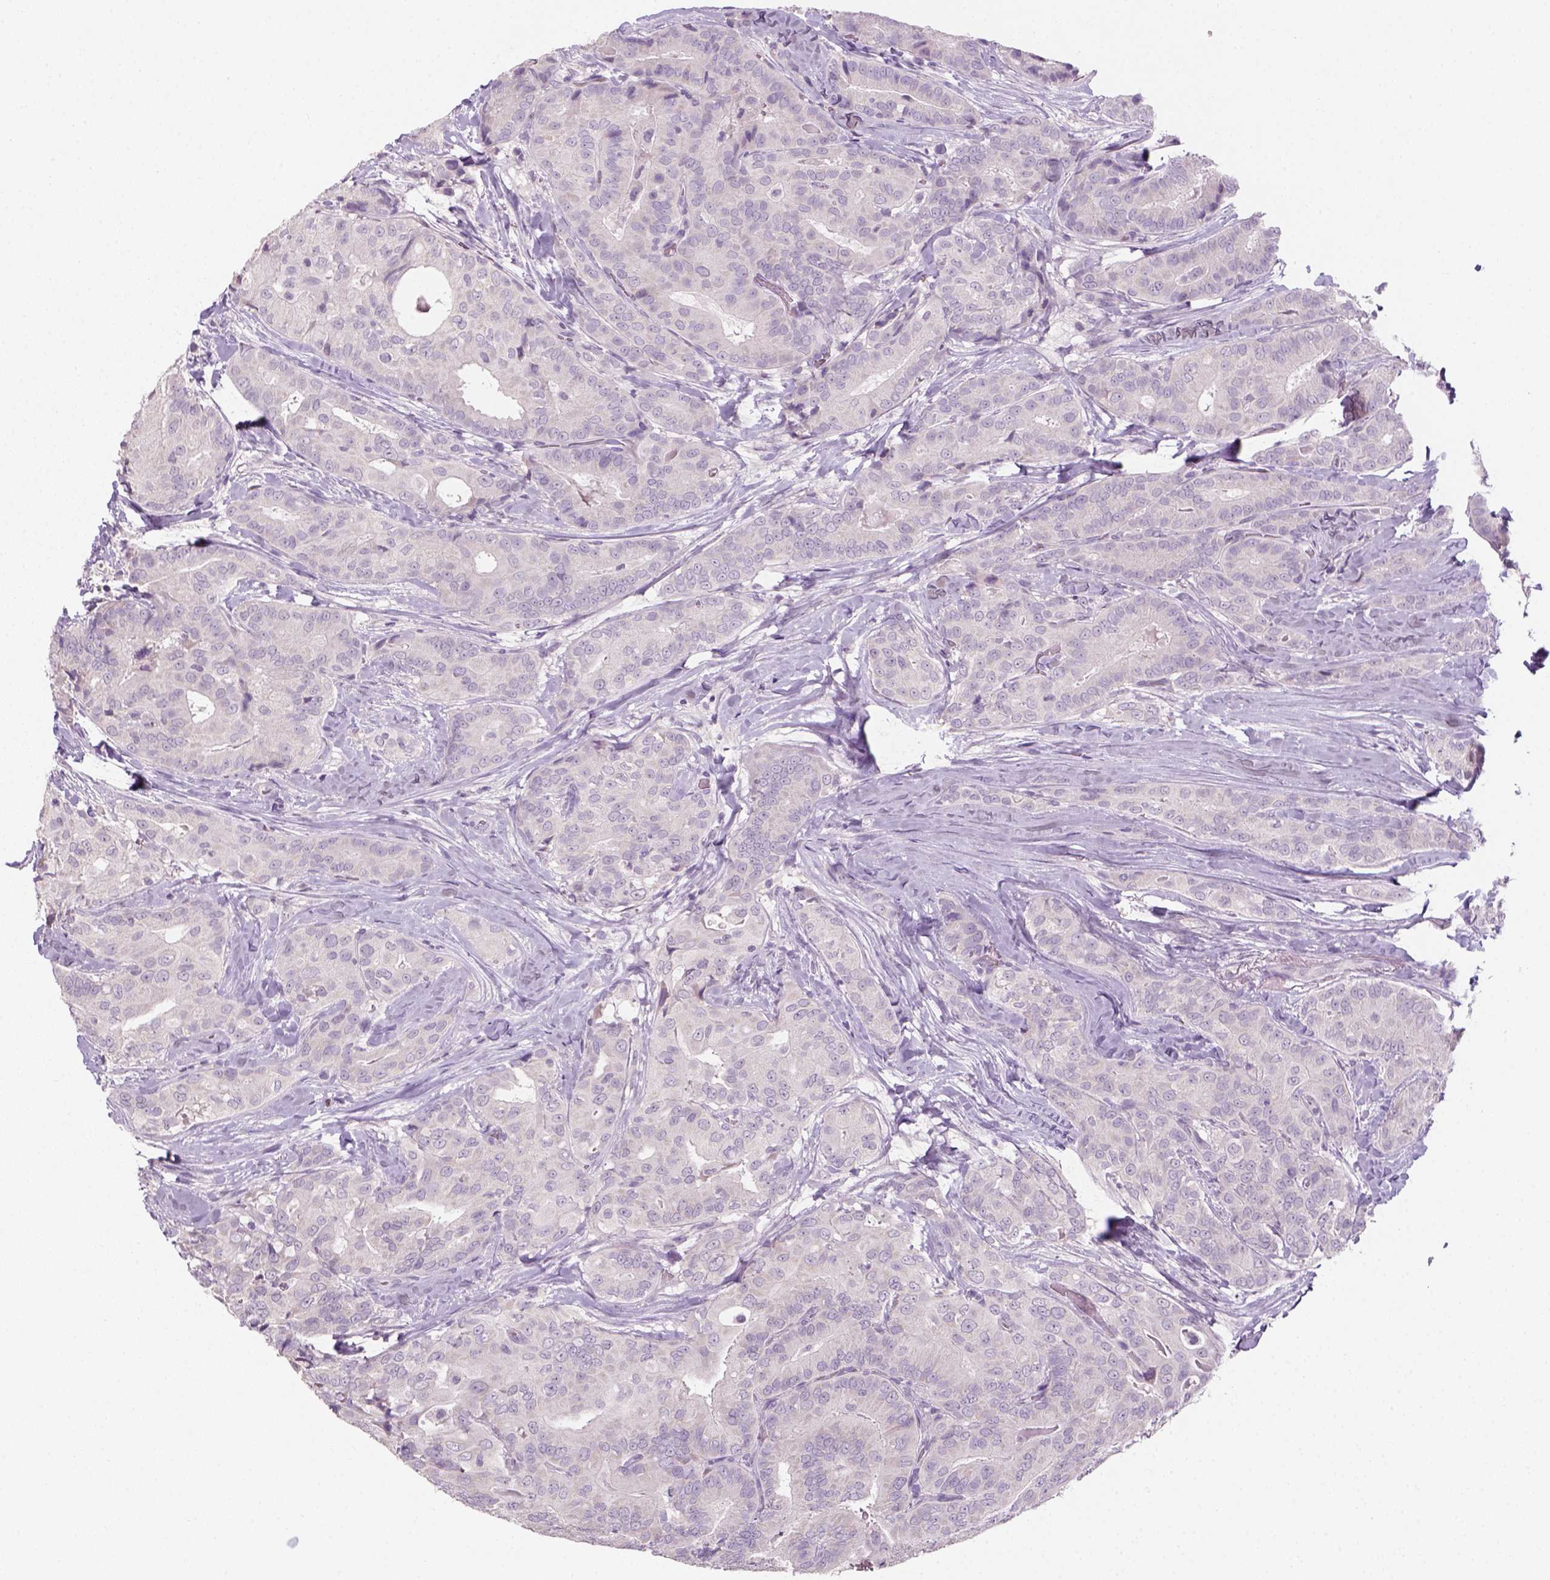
{"staining": {"intensity": "negative", "quantity": "none", "location": "none"}, "tissue": "thyroid cancer", "cell_type": "Tumor cells", "image_type": "cancer", "snomed": [{"axis": "morphology", "description": "Papillary adenocarcinoma, NOS"}, {"axis": "topography", "description": "Thyroid gland"}], "caption": "Immunohistochemistry (IHC) micrograph of neoplastic tissue: thyroid cancer (papillary adenocarcinoma) stained with DAB (3,3'-diaminobenzidine) demonstrates no significant protein positivity in tumor cells.", "gene": "GFI1B", "patient": {"sex": "male", "age": 61}}